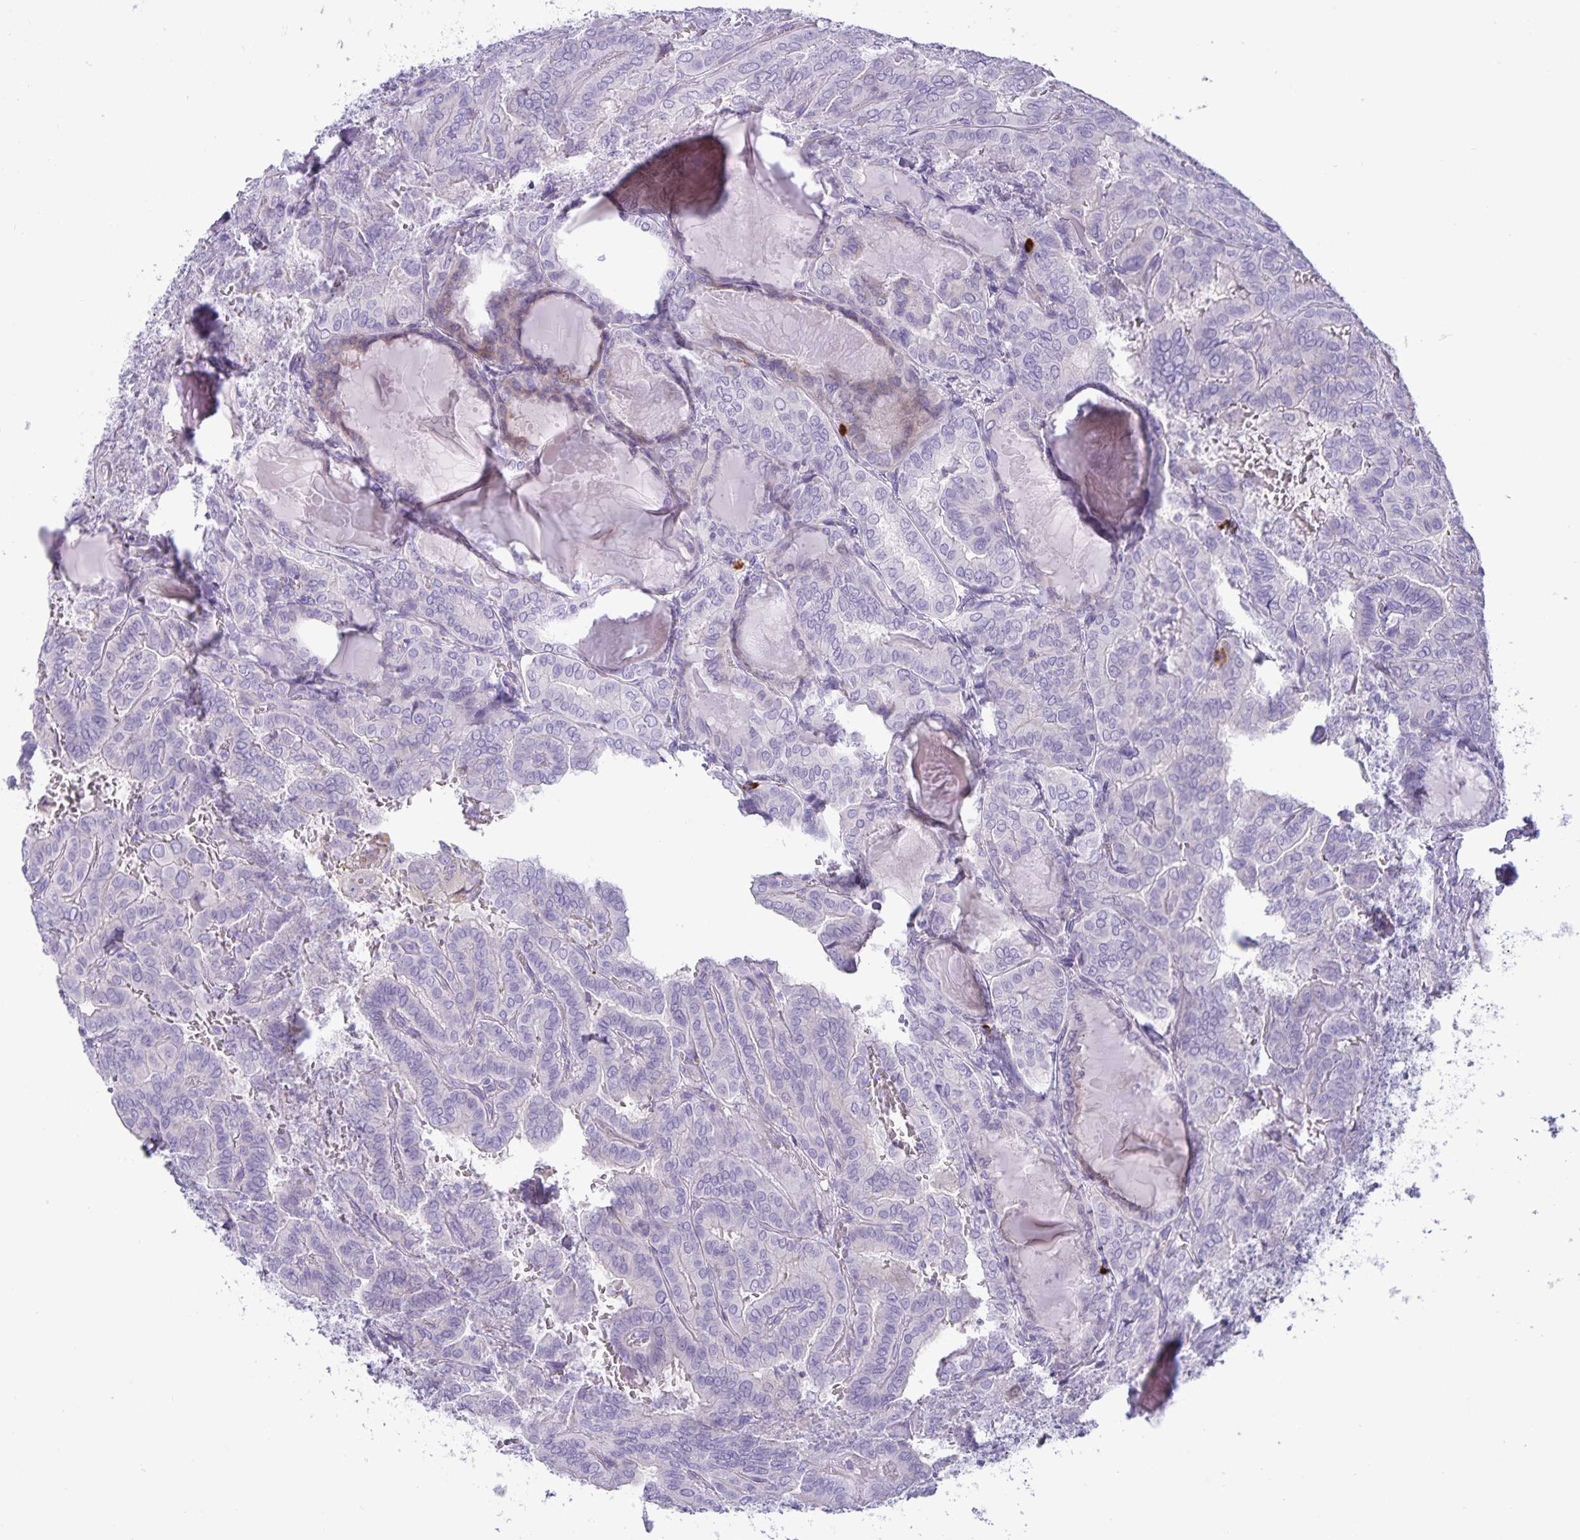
{"staining": {"intensity": "negative", "quantity": "none", "location": "none"}, "tissue": "thyroid cancer", "cell_type": "Tumor cells", "image_type": "cancer", "snomed": [{"axis": "morphology", "description": "Papillary adenocarcinoma, NOS"}, {"axis": "topography", "description": "Thyroid gland"}], "caption": "Tumor cells show no significant expression in papillary adenocarcinoma (thyroid). (IHC, brightfield microscopy, high magnification).", "gene": "IBTK", "patient": {"sex": "female", "age": 46}}